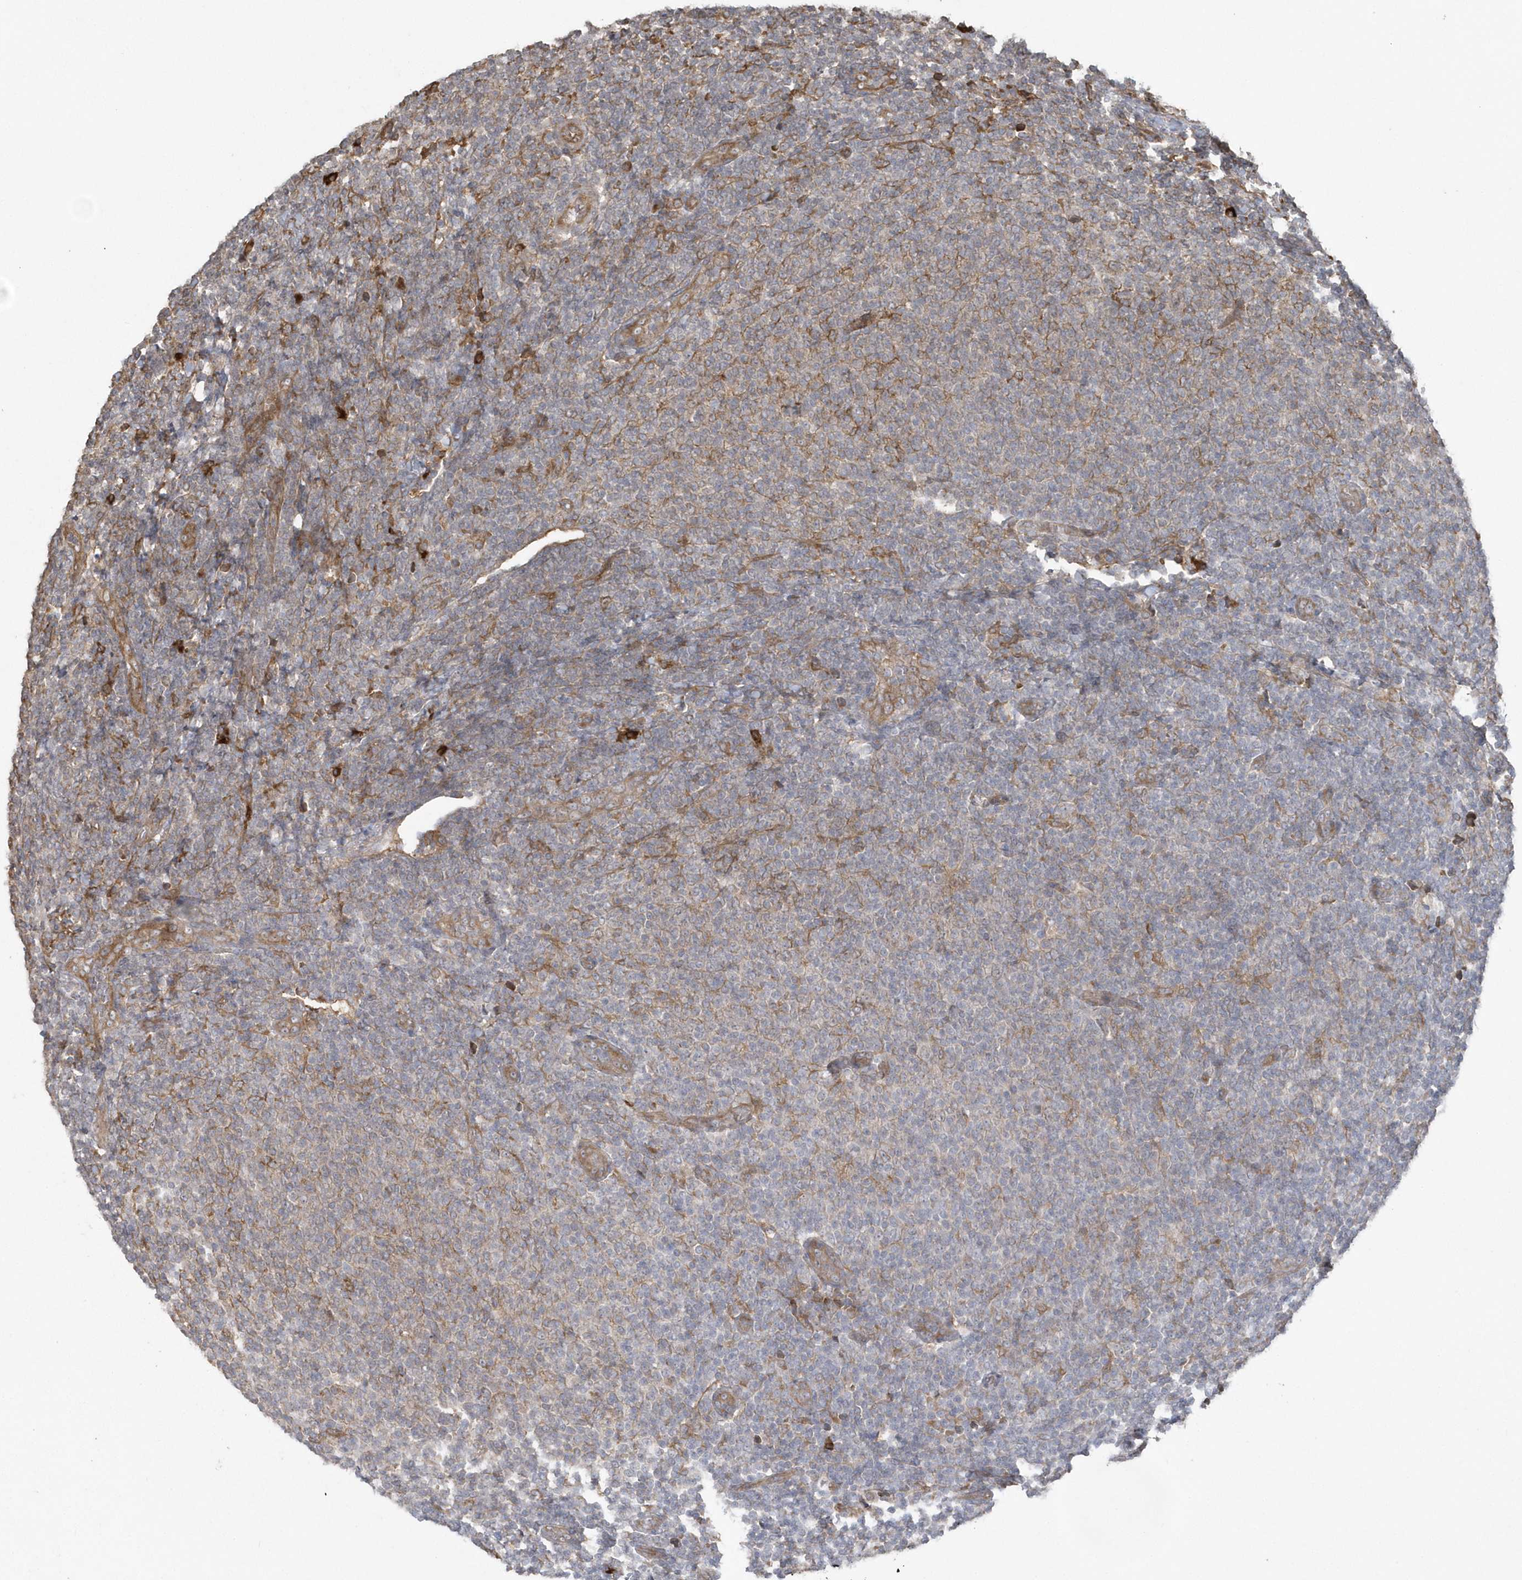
{"staining": {"intensity": "weak", "quantity": "<25%", "location": "cytoplasmic/membranous"}, "tissue": "lymphoma", "cell_type": "Tumor cells", "image_type": "cancer", "snomed": [{"axis": "morphology", "description": "Malignant lymphoma, non-Hodgkin's type, Low grade"}, {"axis": "topography", "description": "Lymph node"}], "caption": "Tumor cells show no significant protein staining in lymphoma.", "gene": "HERPUD1", "patient": {"sex": "male", "age": 66}}